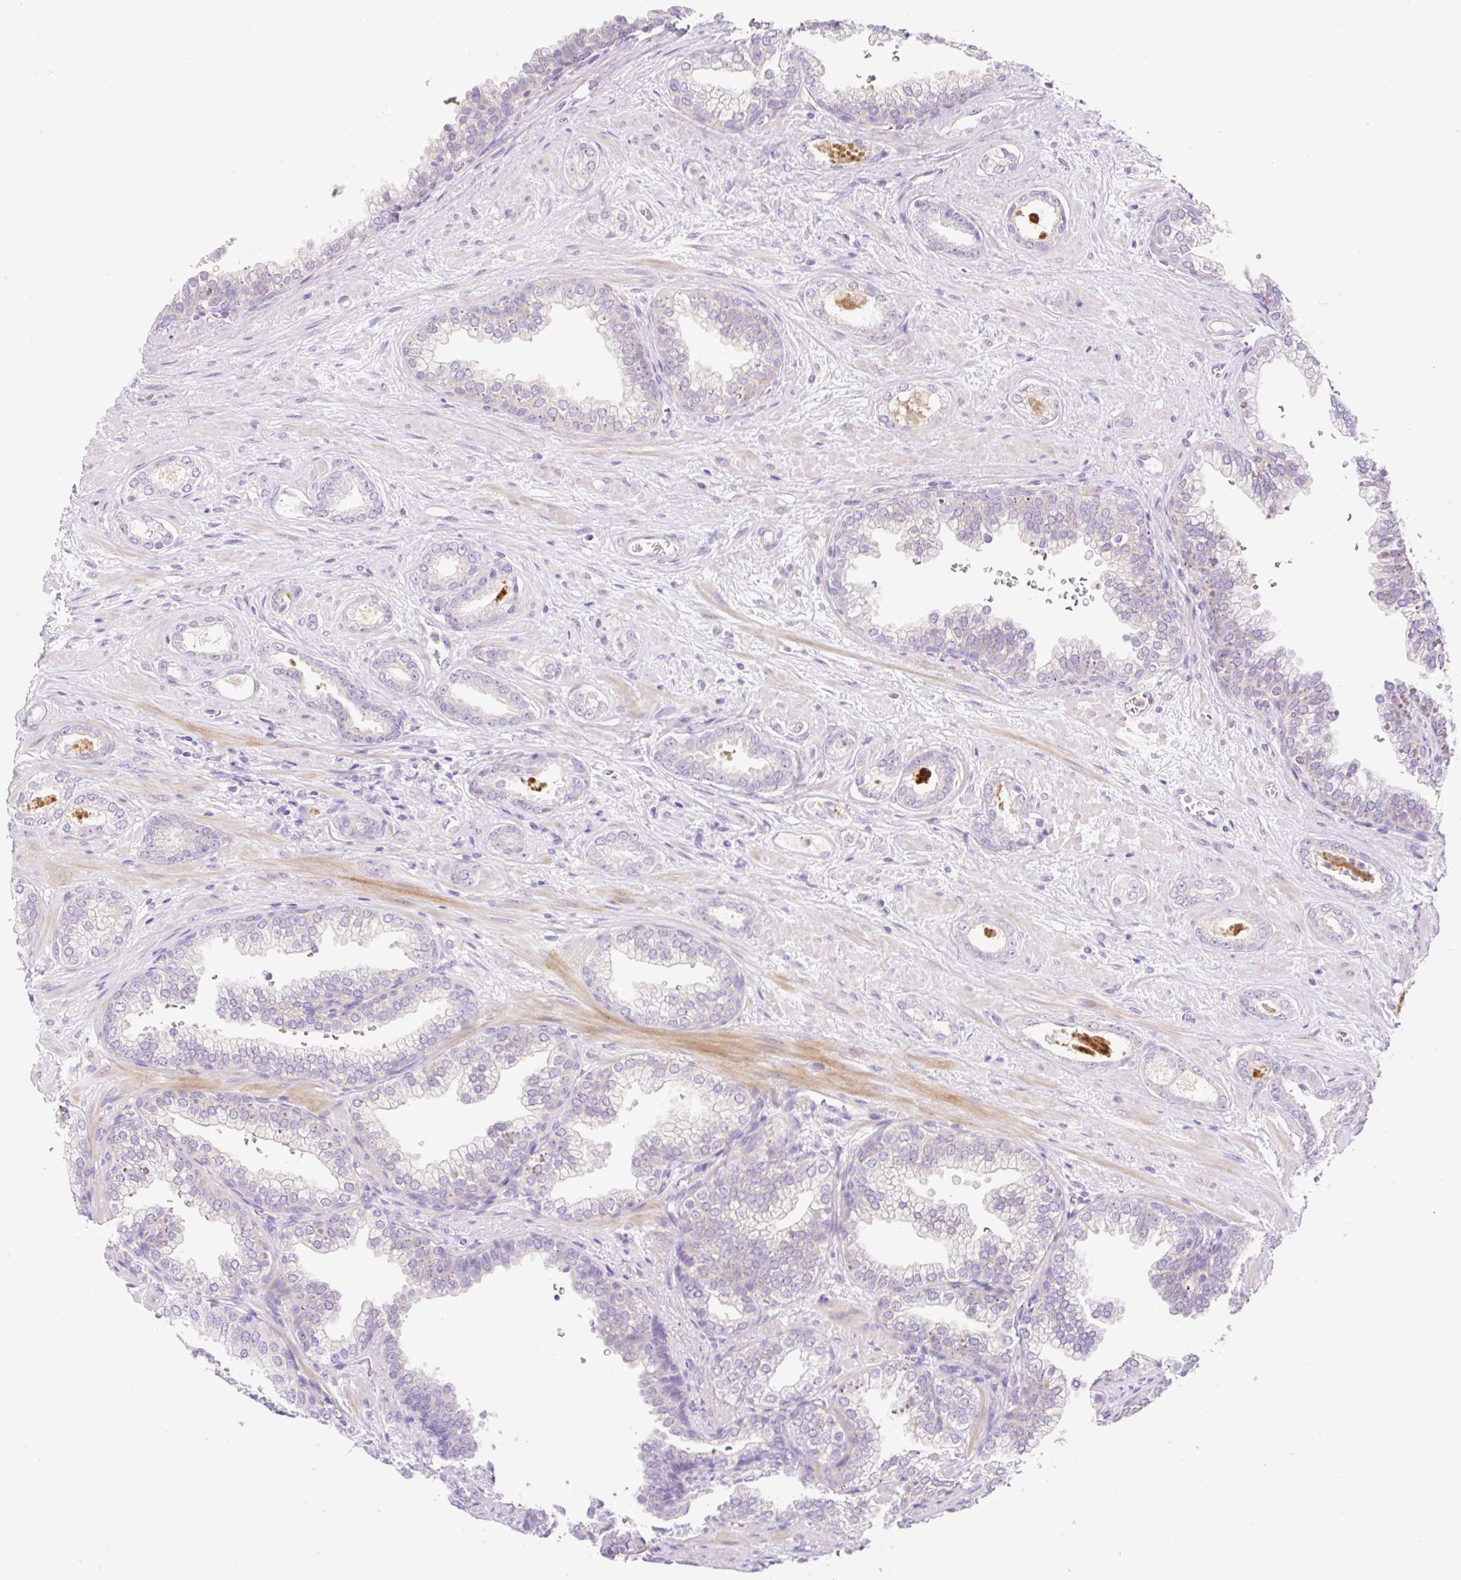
{"staining": {"intensity": "negative", "quantity": "none", "location": "none"}, "tissue": "prostate cancer", "cell_type": "Tumor cells", "image_type": "cancer", "snomed": [{"axis": "morphology", "description": "Adenocarcinoma, High grade"}, {"axis": "topography", "description": "Prostate"}], "caption": "A high-resolution histopathology image shows immunohistochemistry staining of high-grade adenocarcinoma (prostate), which shows no significant positivity in tumor cells. Nuclei are stained in blue.", "gene": "LHFPL5", "patient": {"sex": "male", "age": 58}}